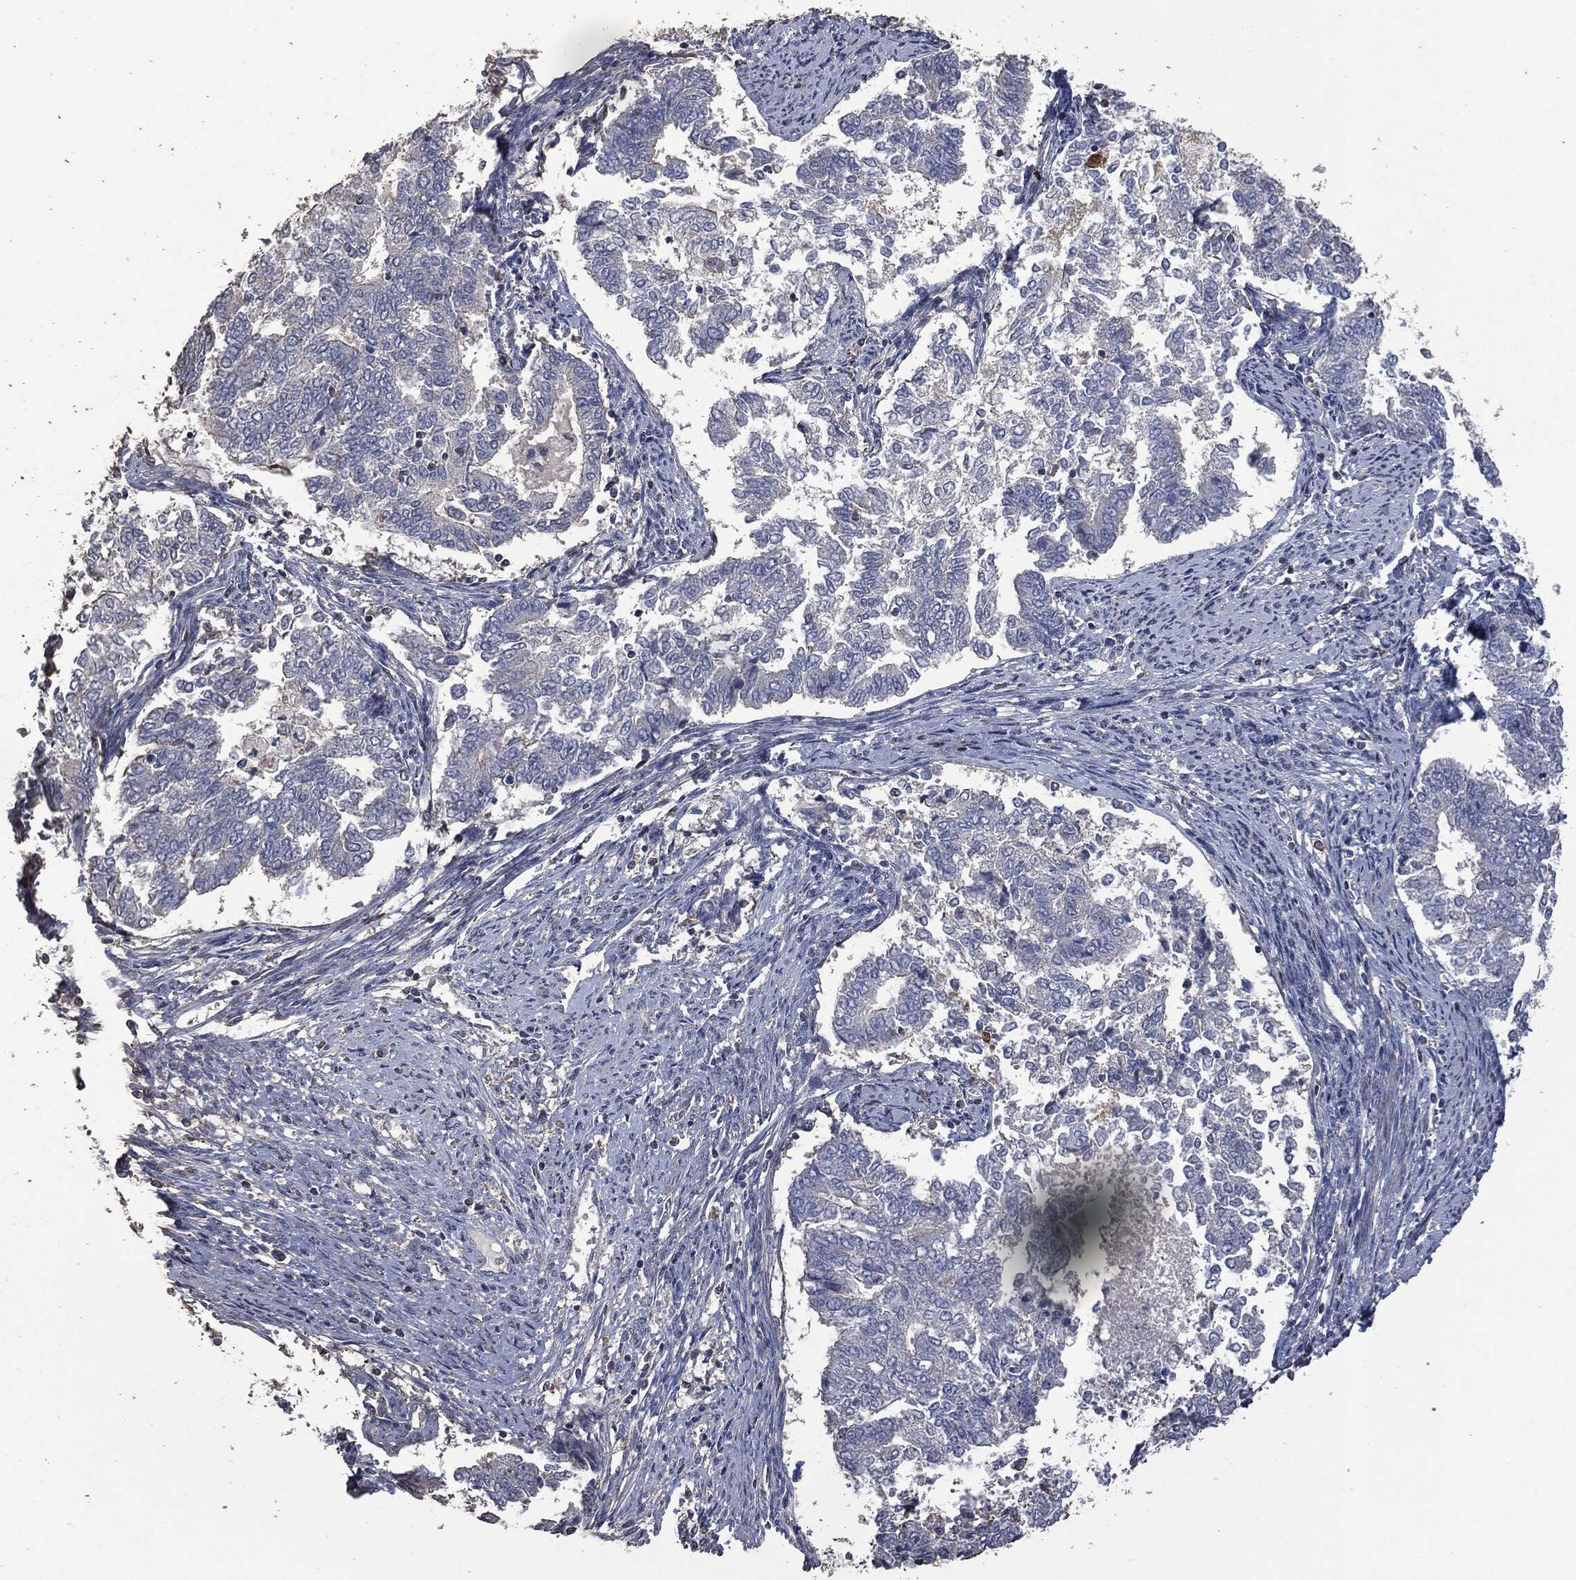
{"staining": {"intensity": "negative", "quantity": "none", "location": "none"}, "tissue": "endometrial cancer", "cell_type": "Tumor cells", "image_type": "cancer", "snomed": [{"axis": "morphology", "description": "Adenocarcinoma, NOS"}, {"axis": "topography", "description": "Endometrium"}], "caption": "Tumor cells show no significant protein expression in endometrial cancer (adenocarcinoma).", "gene": "MSLN", "patient": {"sex": "female", "age": 65}}